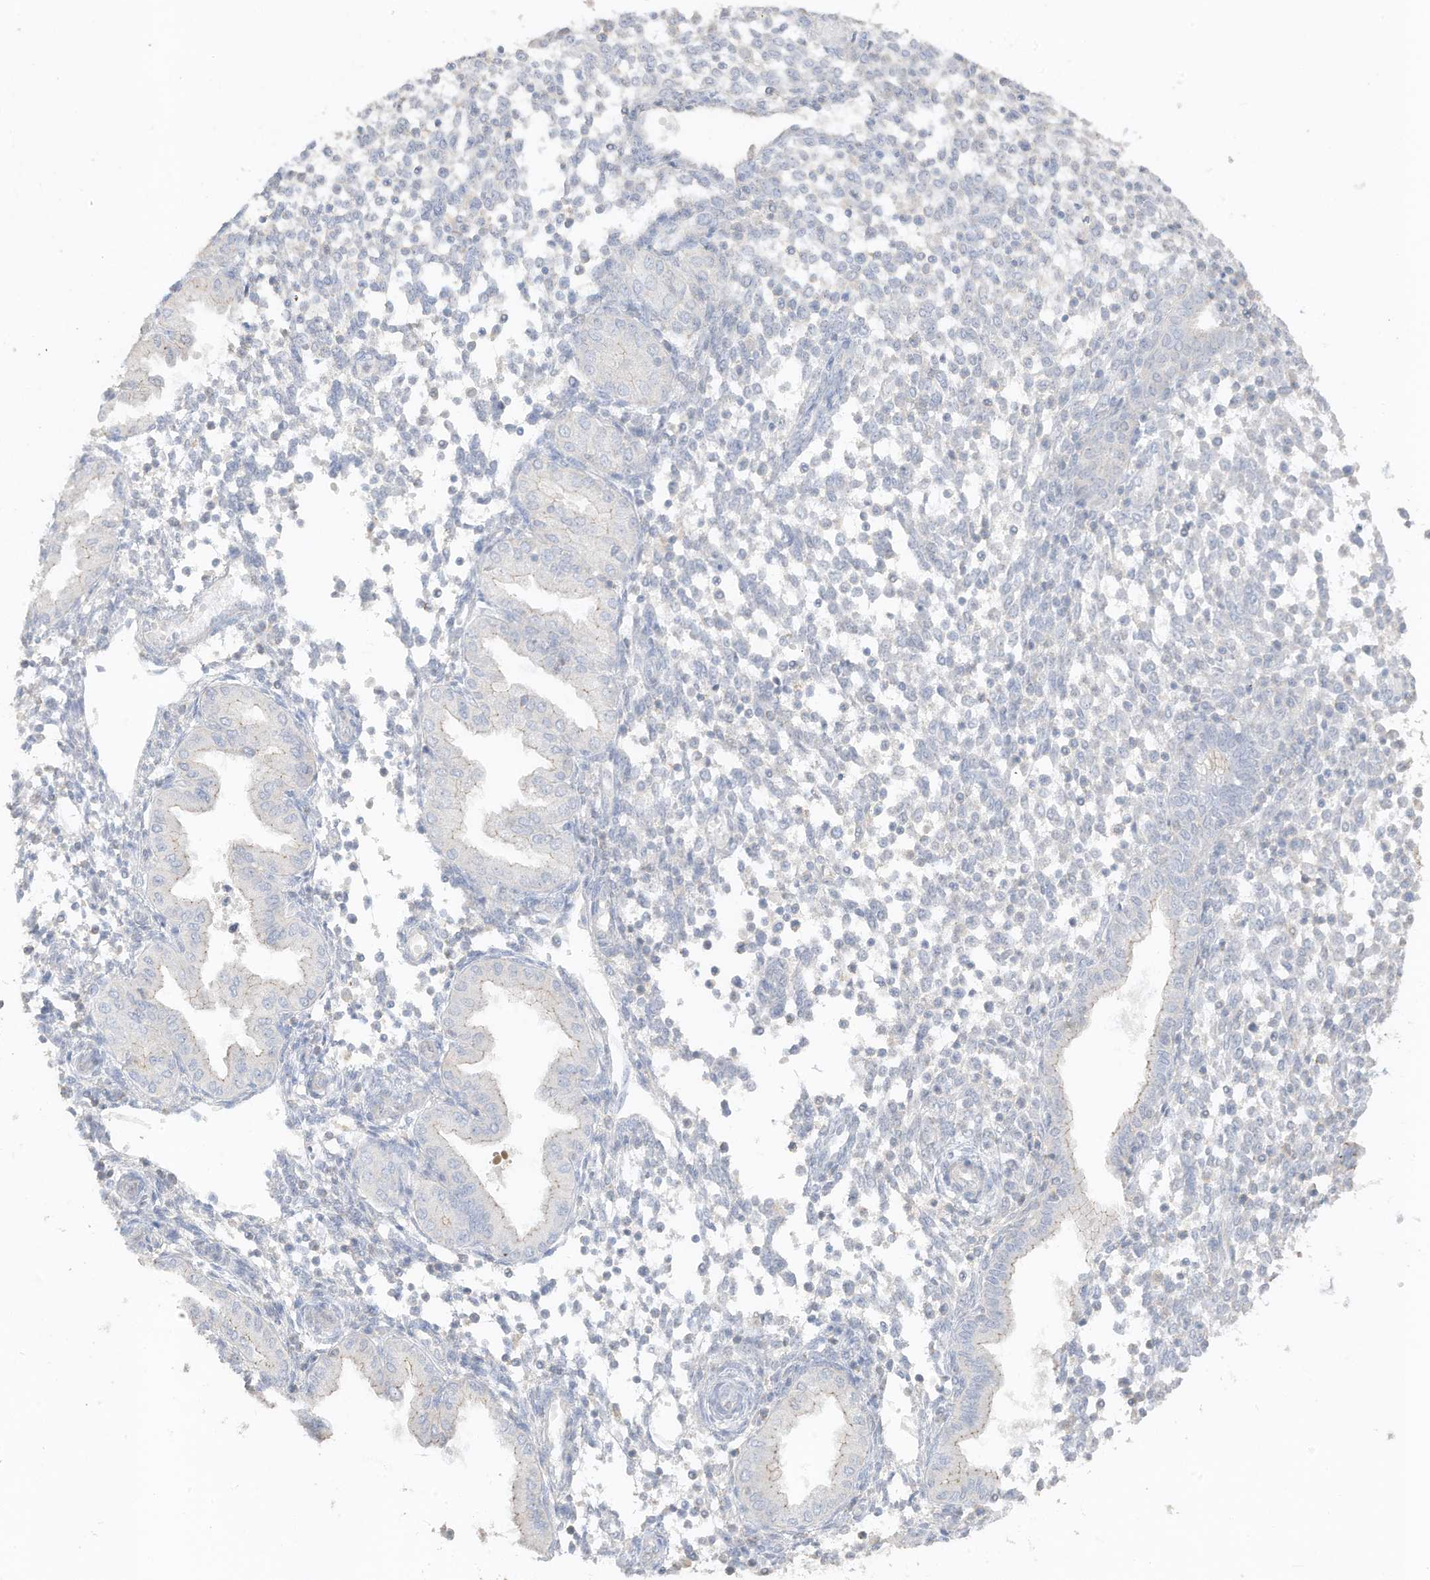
{"staining": {"intensity": "negative", "quantity": "none", "location": "none"}, "tissue": "endometrium", "cell_type": "Cells in endometrial stroma", "image_type": "normal", "snomed": [{"axis": "morphology", "description": "Normal tissue, NOS"}, {"axis": "topography", "description": "Endometrium"}], "caption": "Immunohistochemistry of benign human endometrium demonstrates no expression in cells in endometrial stroma. (DAB (3,3'-diaminobenzidine) immunohistochemistry (IHC) with hematoxylin counter stain).", "gene": "ZBTB41", "patient": {"sex": "female", "age": 53}}